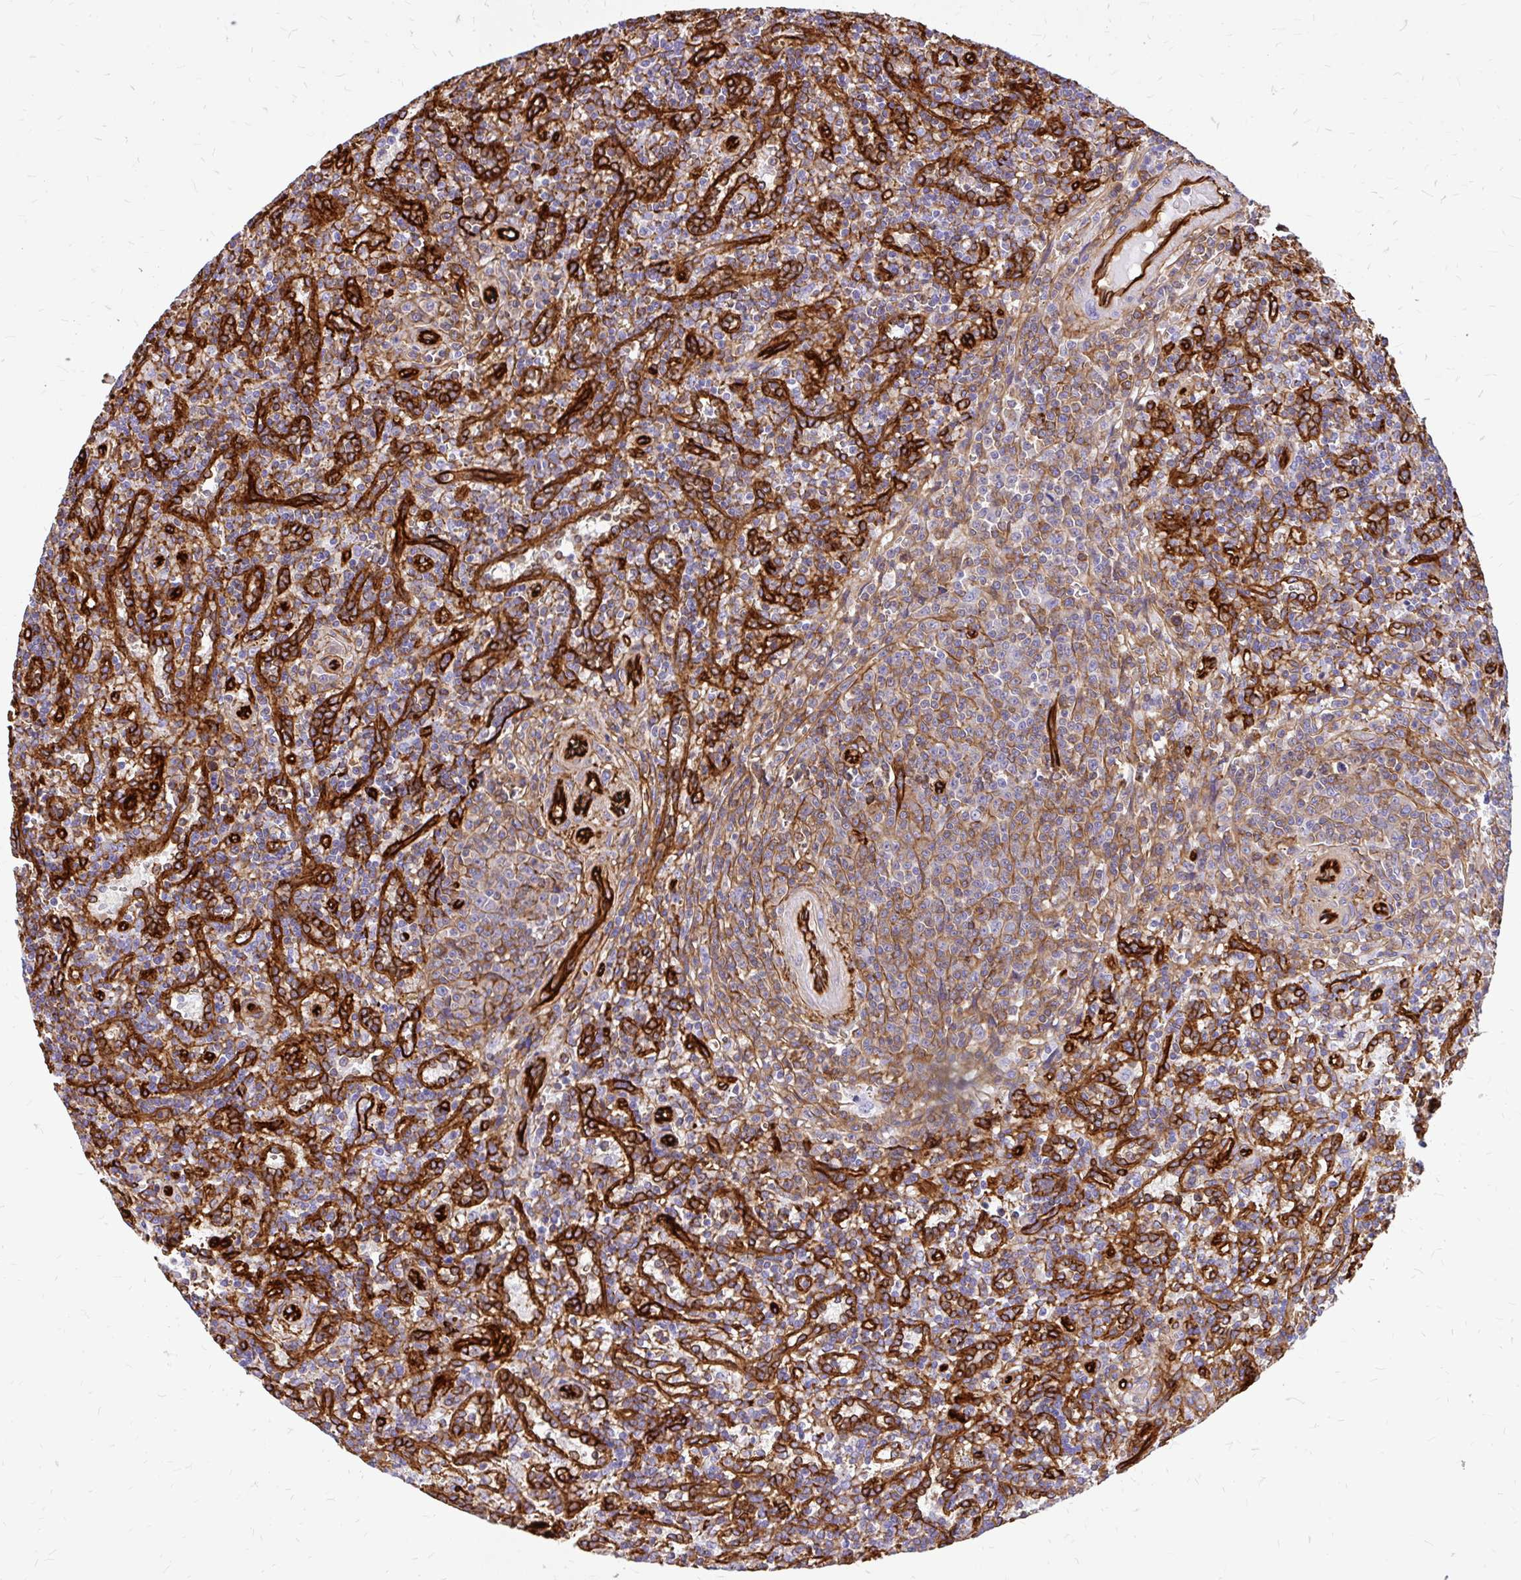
{"staining": {"intensity": "weak", "quantity": "<25%", "location": "cytoplasmic/membranous"}, "tissue": "lymphoma", "cell_type": "Tumor cells", "image_type": "cancer", "snomed": [{"axis": "morphology", "description": "Malignant lymphoma, non-Hodgkin's type, Low grade"}, {"axis": "topography", "description": "Spleen"}], "caption": "An image of human malignant lymphoma, non-Hodgkin's type (low-grade) is negative for staining in tumor cells.", "gene": "MAP1LC3B", "patient": {"sex": "male", "age": 67}}